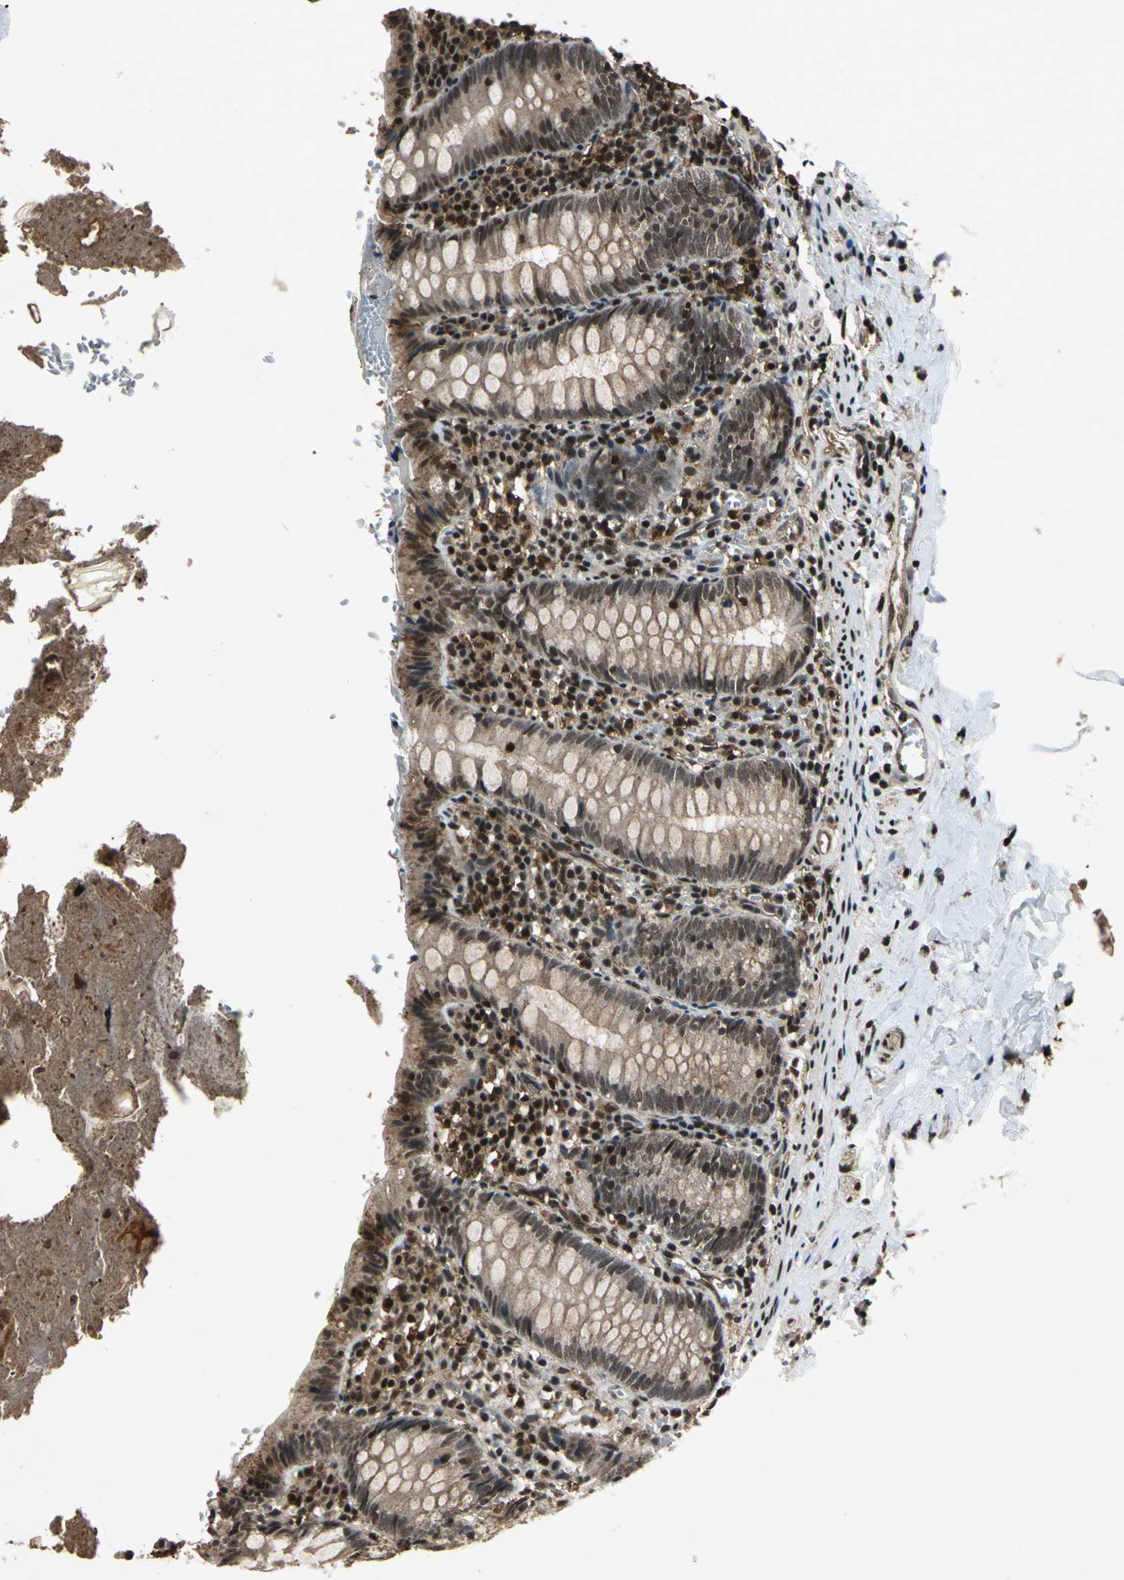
{"staining": {"intensity": "moderate", "quantity": ">75%", "location": "cytoplasmic/membranous,nuclear"}, "tissue": "appendix", "cell_type": "Glandular cells", "image_type": "normal", "snomed": [{"axis": "morphology", "description": "Normal tissue, NOS"}, {"axis": "topography", "description": "Appendix"}], "caption": "Approximately >75% of glandular cells in unremarkable appendix reveal moderate cytoplasmic/membranous,nuclear protein staining as visualized by brown immunohistochemical staining.", "gene": "NR2C2", "patient": {"sex": "female", "age": 10}}